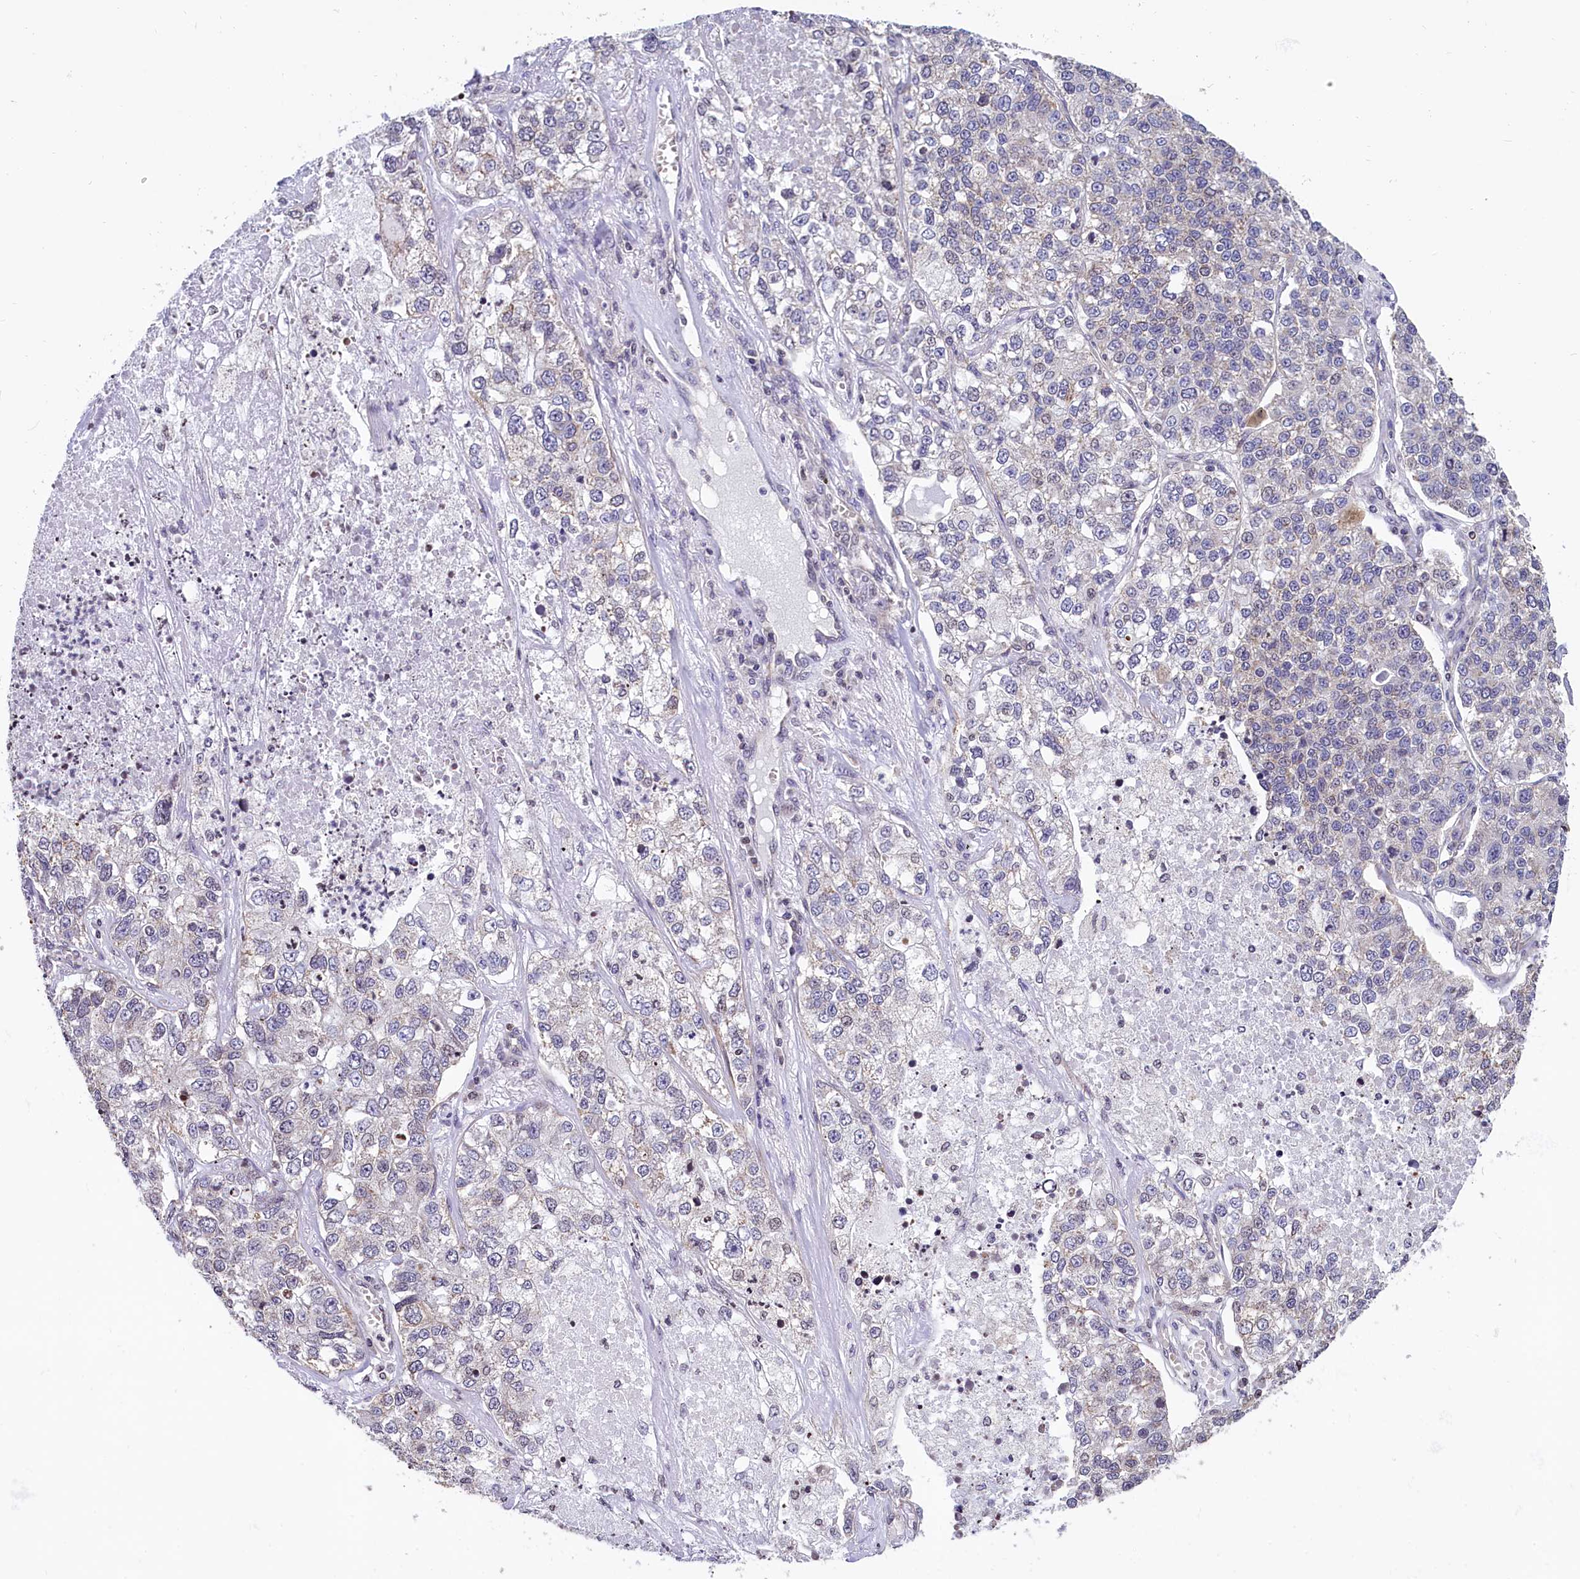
{"staining": {"intensity": "negative", "quantity": "none", "location": "none"}, "tissue": "lung cancer", "cell_type": "Tumor cells", "image_type": "cancer", "snomed": [{"axis": "morphology", "description": "Adenocarcinoma, NOS"}, {"axis": "topography", "description": "Lung"}], "caption": "An image of adenocarcinoma (lung) stained for a protein reveals no brown staining in tumor cells.", "gene": "ZNF2", "patient": {"sex": "male", "age": 49}}